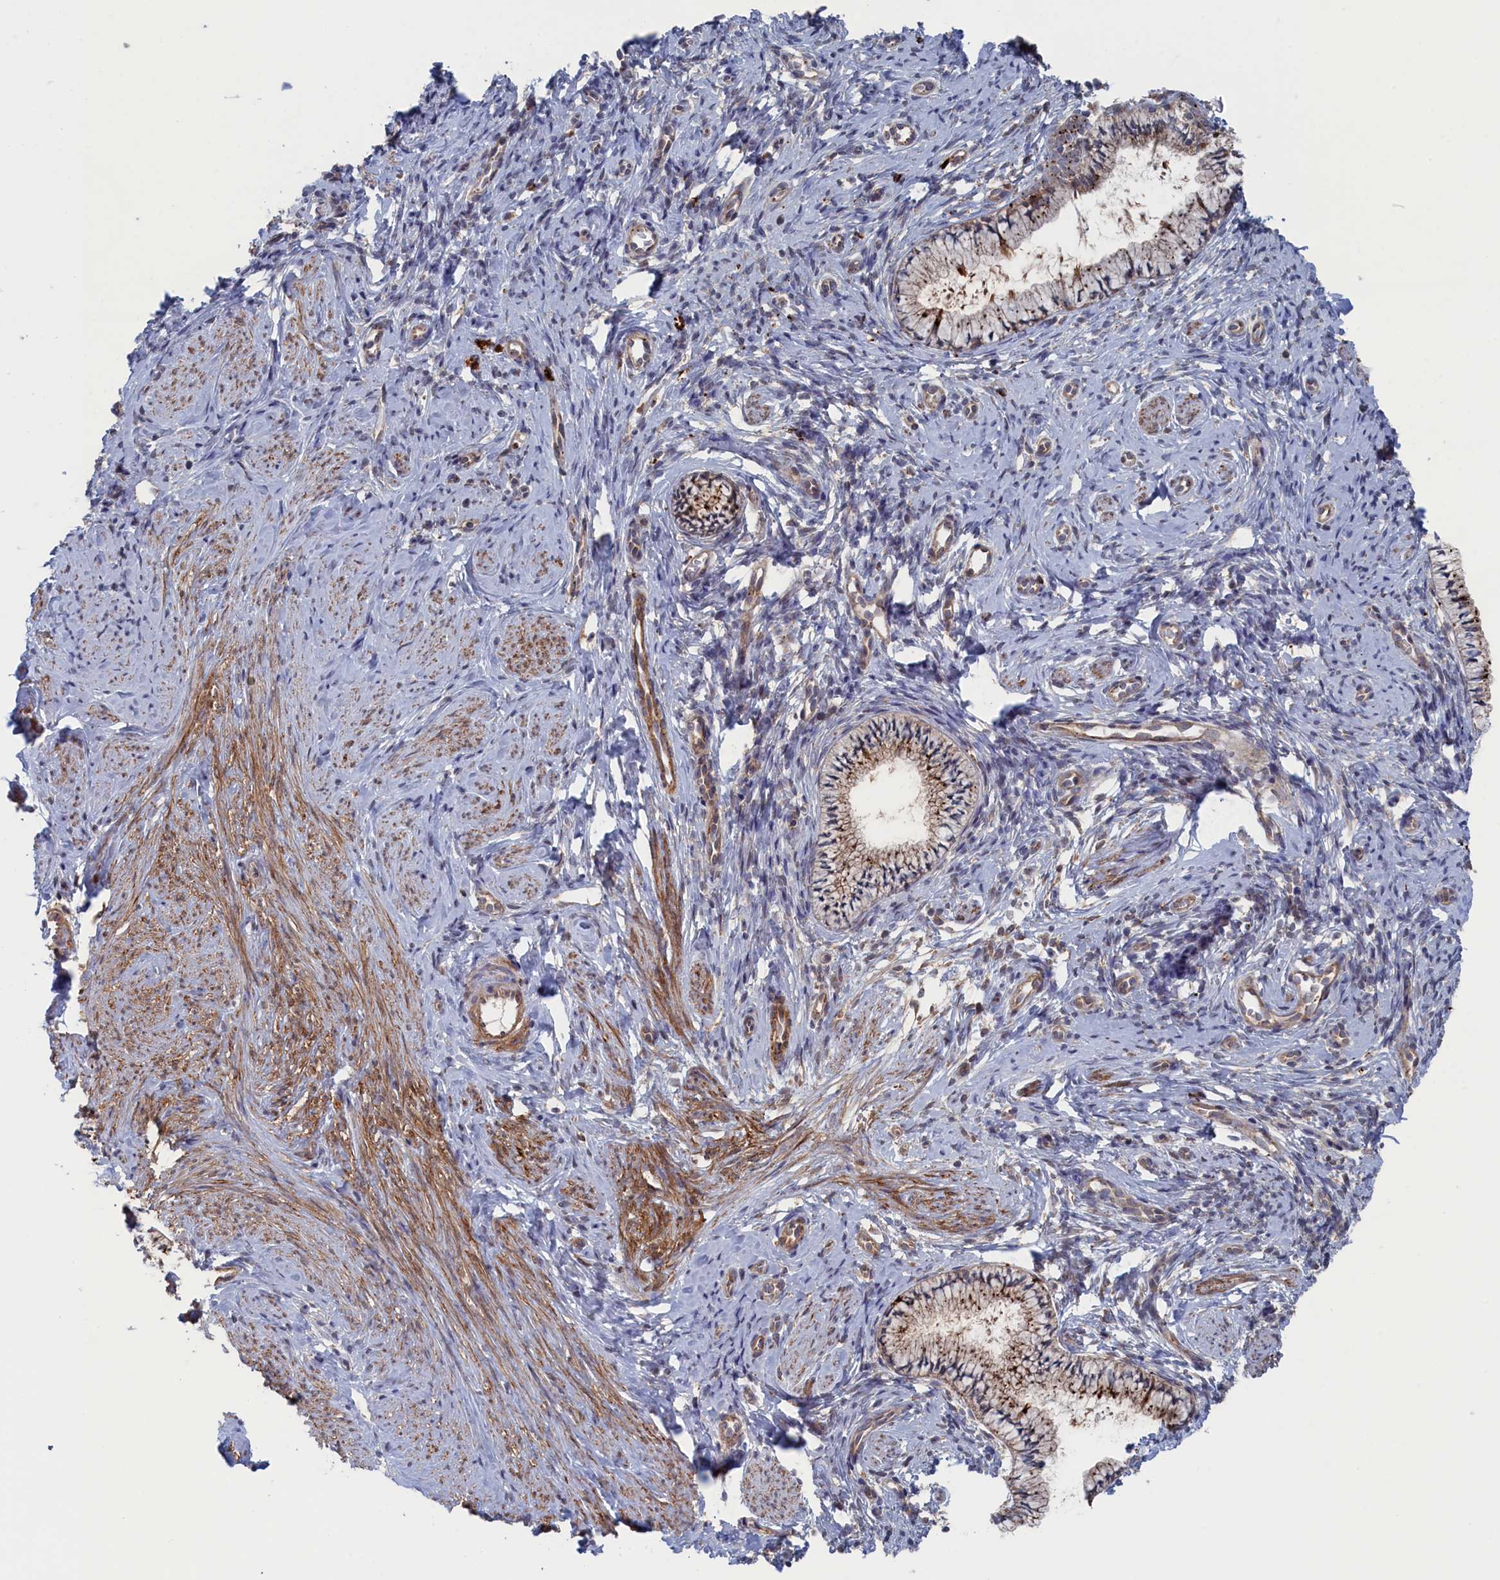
{"staining": {"intensity": "moderate", "quantity": ">75%", "location": "cytoplasmic/membranous"}, "tissue": "cervix", "cell_type": "Glandular cells", "image_type": "normal", "snomed": [{"axis": "morphology", "description": "Normal tissue, NOS"}, {"axis": "topography", "description": "Cervix"}], "caption": "This is an image of immunohistochemistry staining of benign cervix, which shows moderate staining in the cytoplasmic/membranous of glandular cells.", "gene": "FILIP1L", "patient": {"sex": "female", "age": 57}}